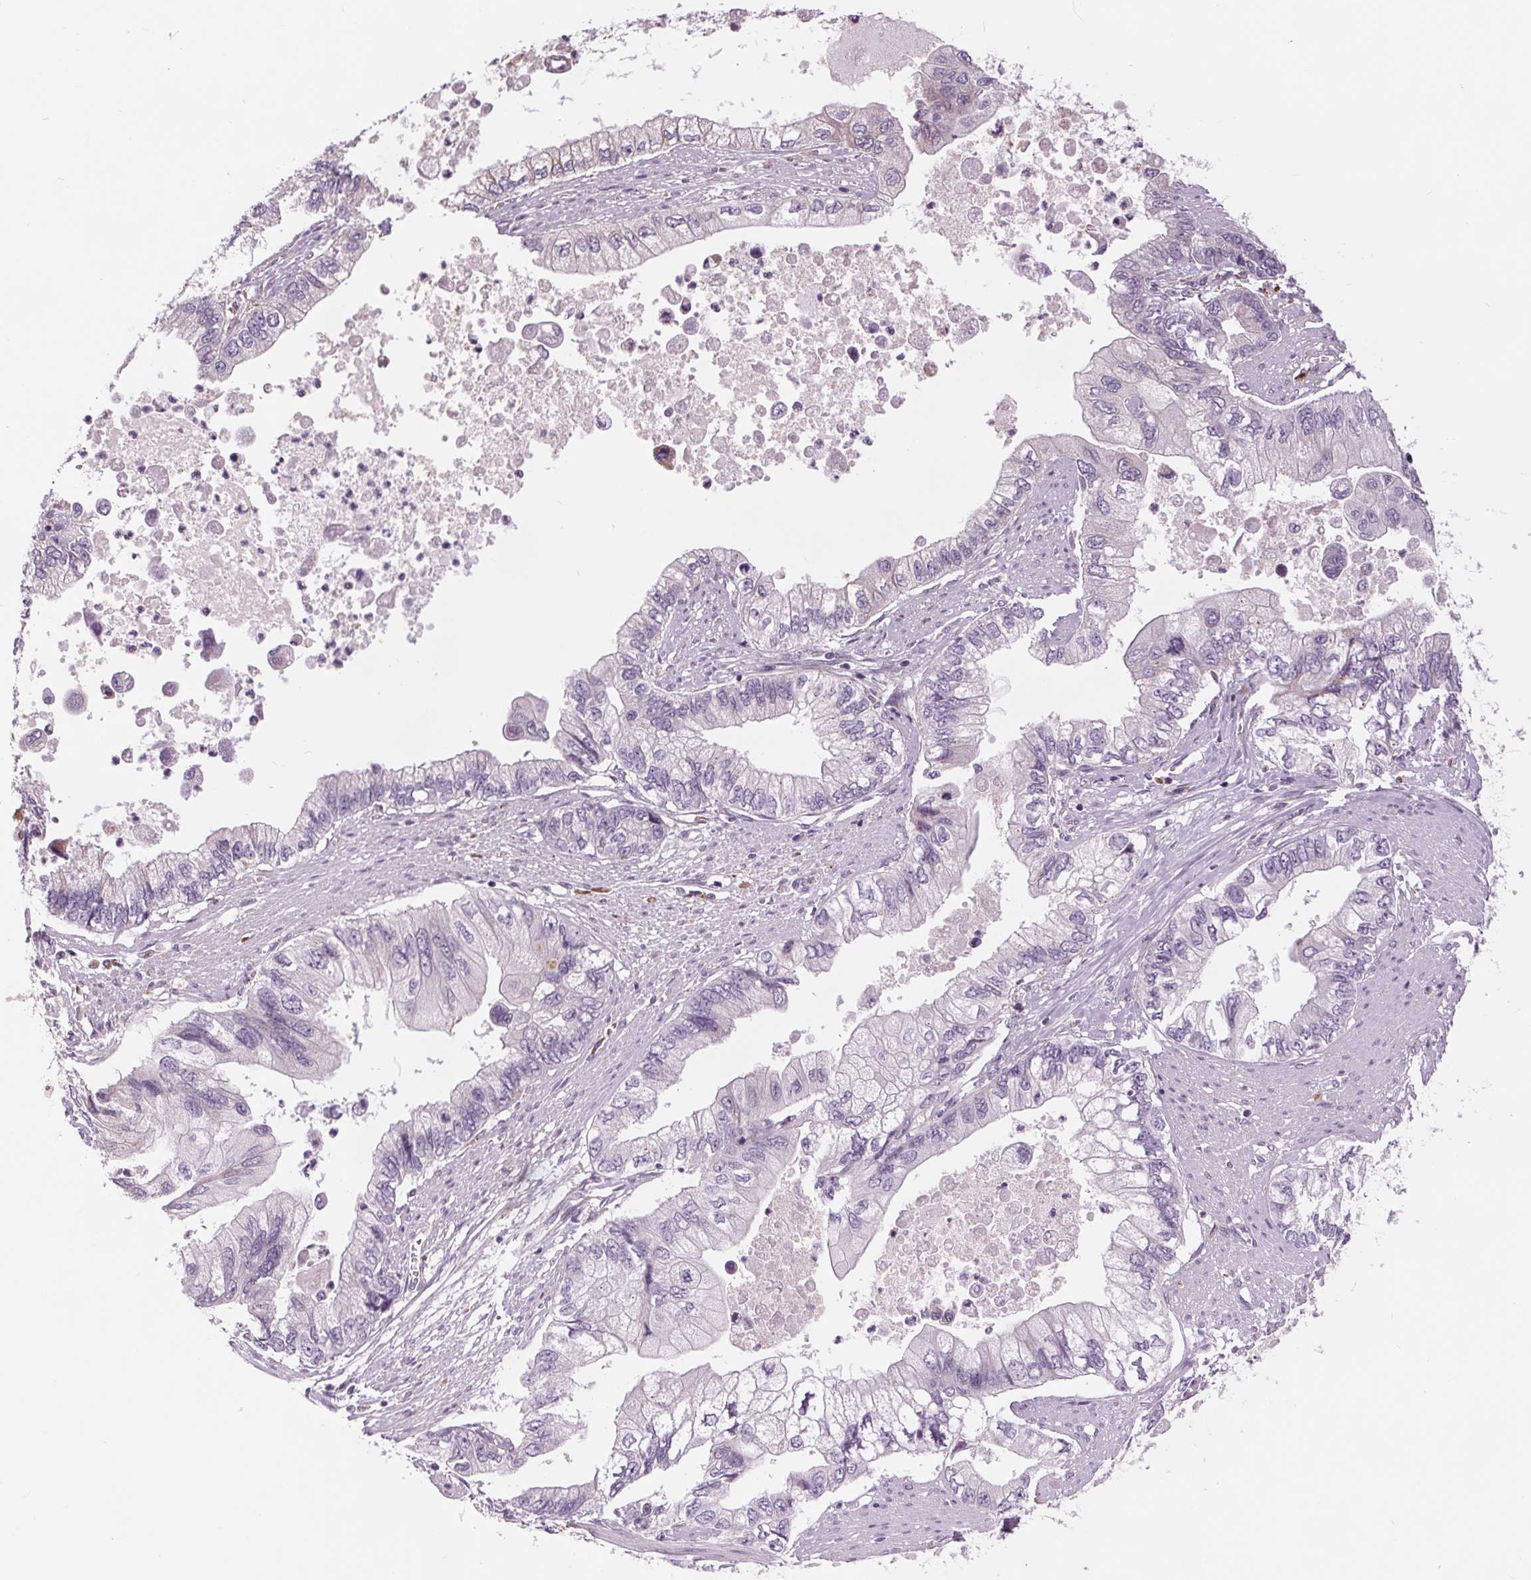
{"staining": {"intensity": "negative", "quantity": "none", "location": "none"}, "tissue": "stomach cancer", "cell_type": "Tumor cells", "image_type": "cancer", "snomed": [{"axis": "morphology", "description": "Adenocarcinoma, NOS"}, {"axis": "topography", "description": "Pancreas"}, {"axis": "topography", "description": "Stomach, upper"}], "caption": "High power microscopy photomicrograph of an immunohistochemistry (IHC) histopathology image of stomach adenocarcinoma, revealing no significant positivity in tumor cells.", "gene": "SAMD5", "patient": {"sex": "male", "age": 77}}